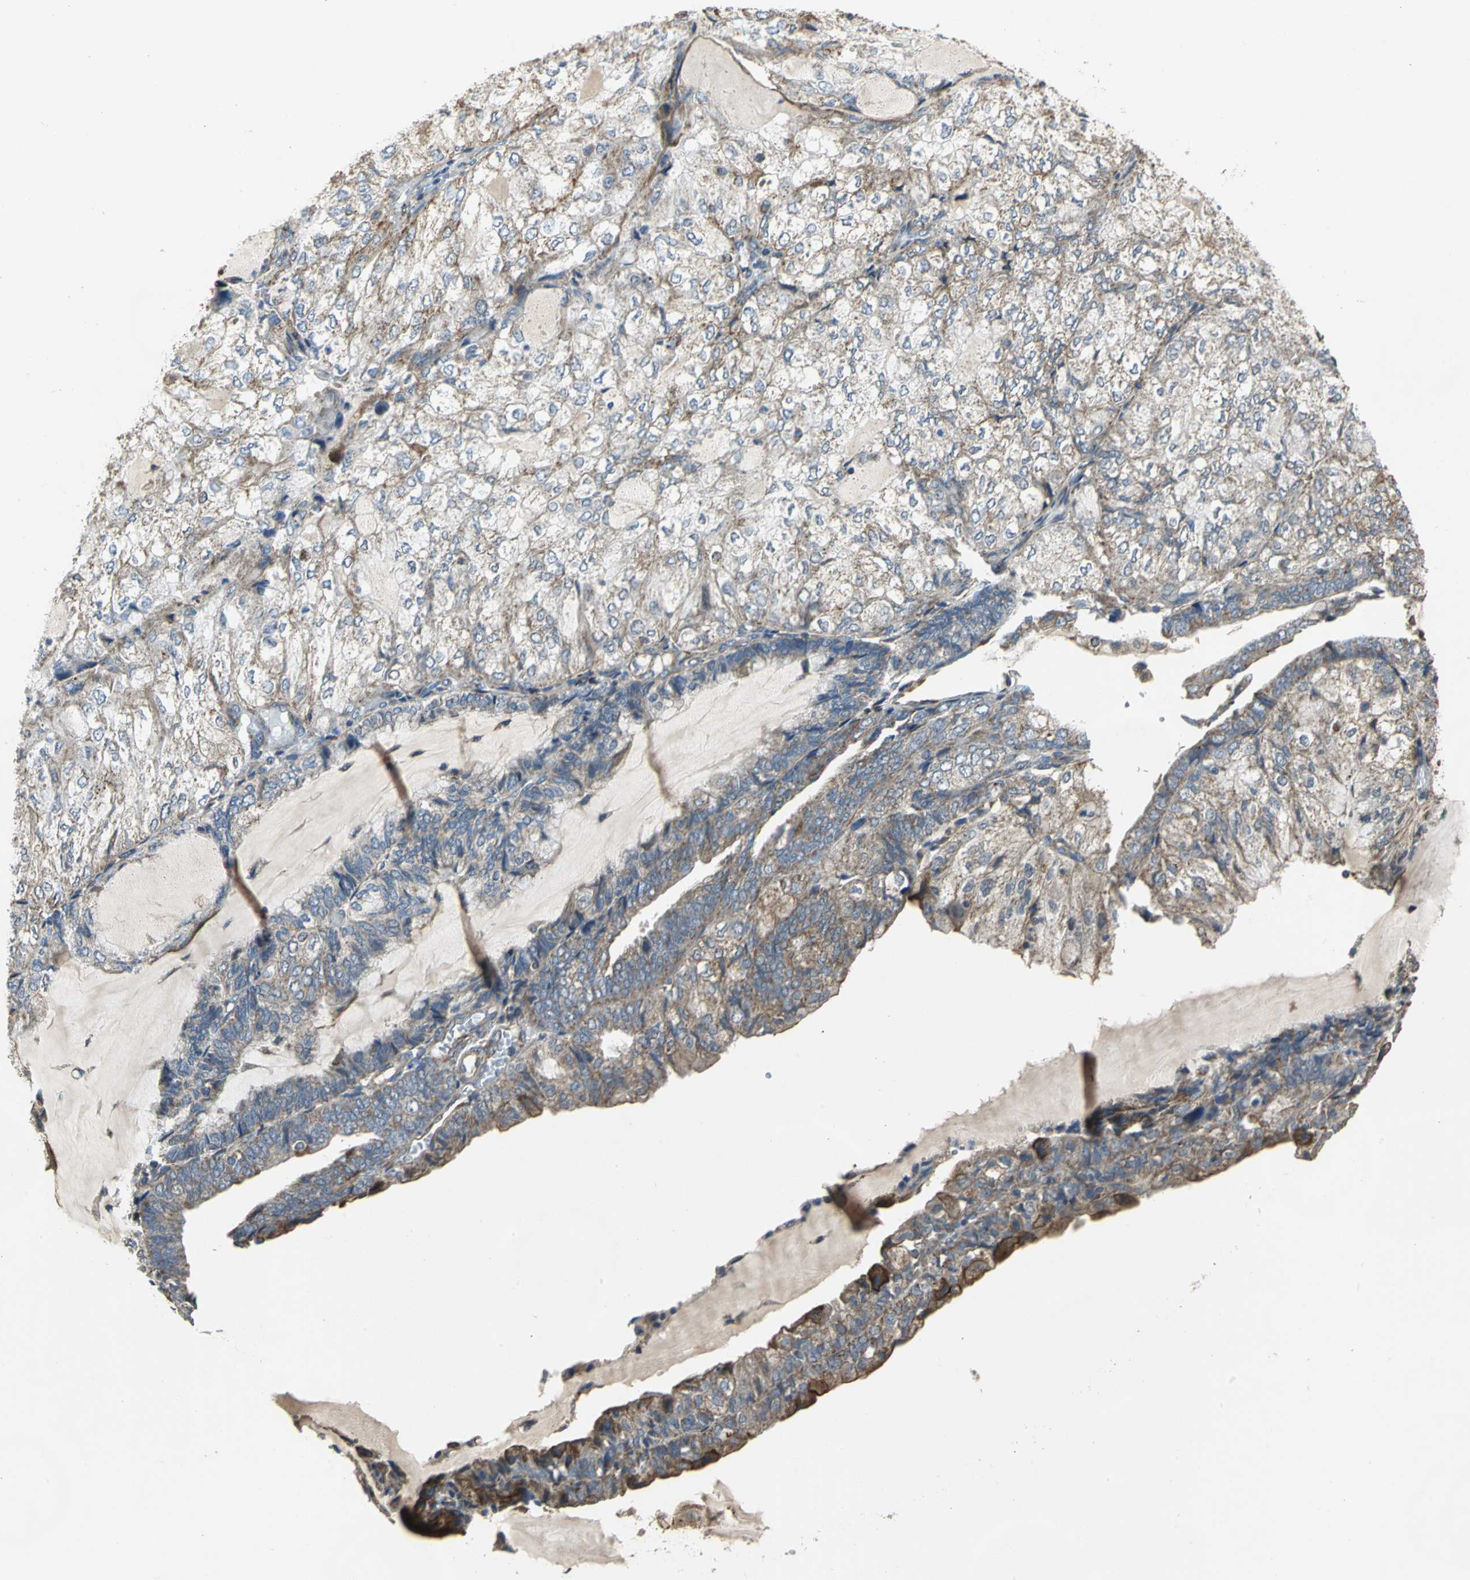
{"staining": {"intensity": "moderate", "quantity": "<25%", "location": "cytoplasmic/membranous"}, "tissue": "endometrial cancer", "cell_type": "Tumor cells", "image_type": "cancer", "snomed": [{"axis": "morphology", "description": "Adenocarcinoma, NOS"}, {"axis": "topography", "description": "Endometrium"}], "caption": "The image shows immunohistochemical staining of adenocarcinoma (endometrial). There is moderate cytoplasmic/membranous expression is present in about <25% of tumor cells.", "gene": "NDUFB5", "patient": {"sex": "female", "age": 81}}